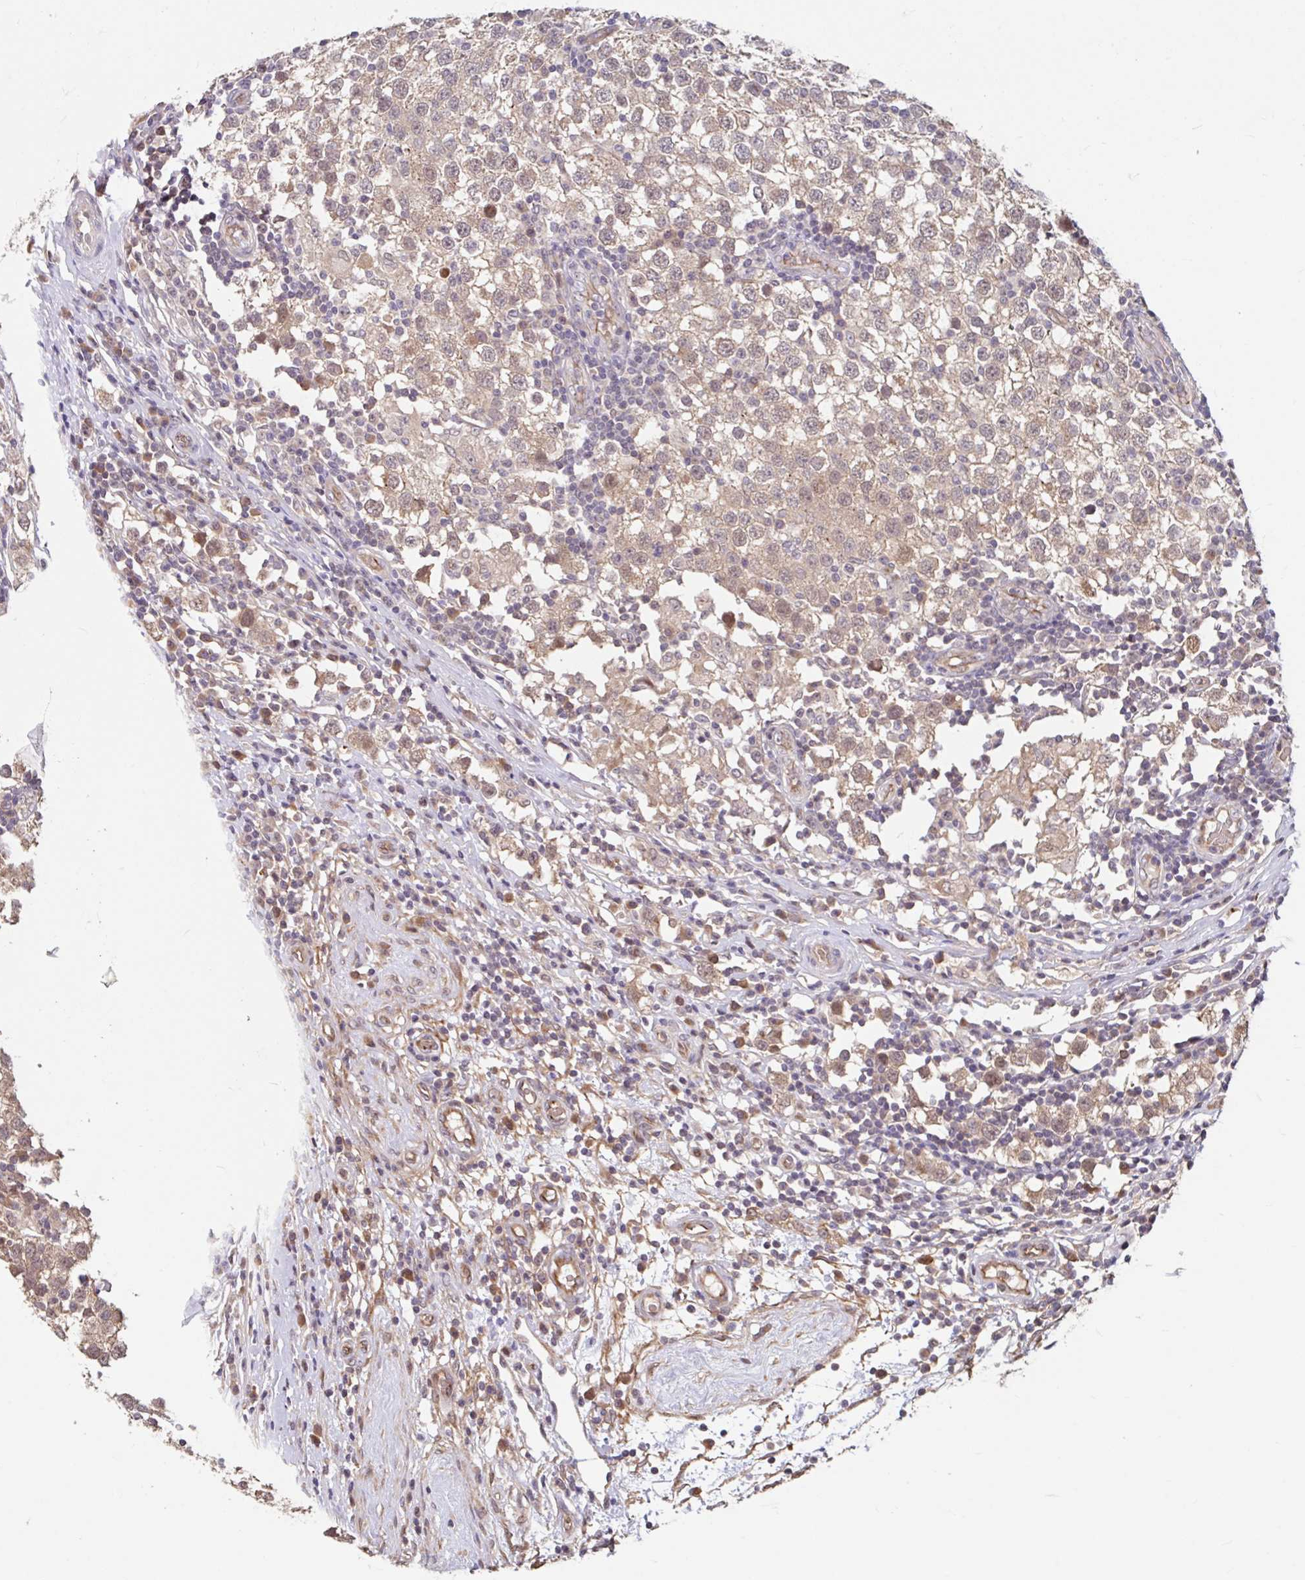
{"staining": {"intensity": "weak", "quantity": ">75%", "location": "cytoplasmic/membranous"}, "tissue": "testis cancer", "cell_type": "Tumor cells", "image_type": "cancer", "snomed": [{"axis": "morphology", "description": "Seminoma, NOS"}, {"axis": "topography", "description": "Testis"}], "caption": "Immunohistochemical staining of human testis cancer (seminoma) shows weak cytoplasmic/membranous protein expression in approximately >75% of tumor cells.", "gene": "STYXL1", "patient": {"sex": "male", "age": 34}}